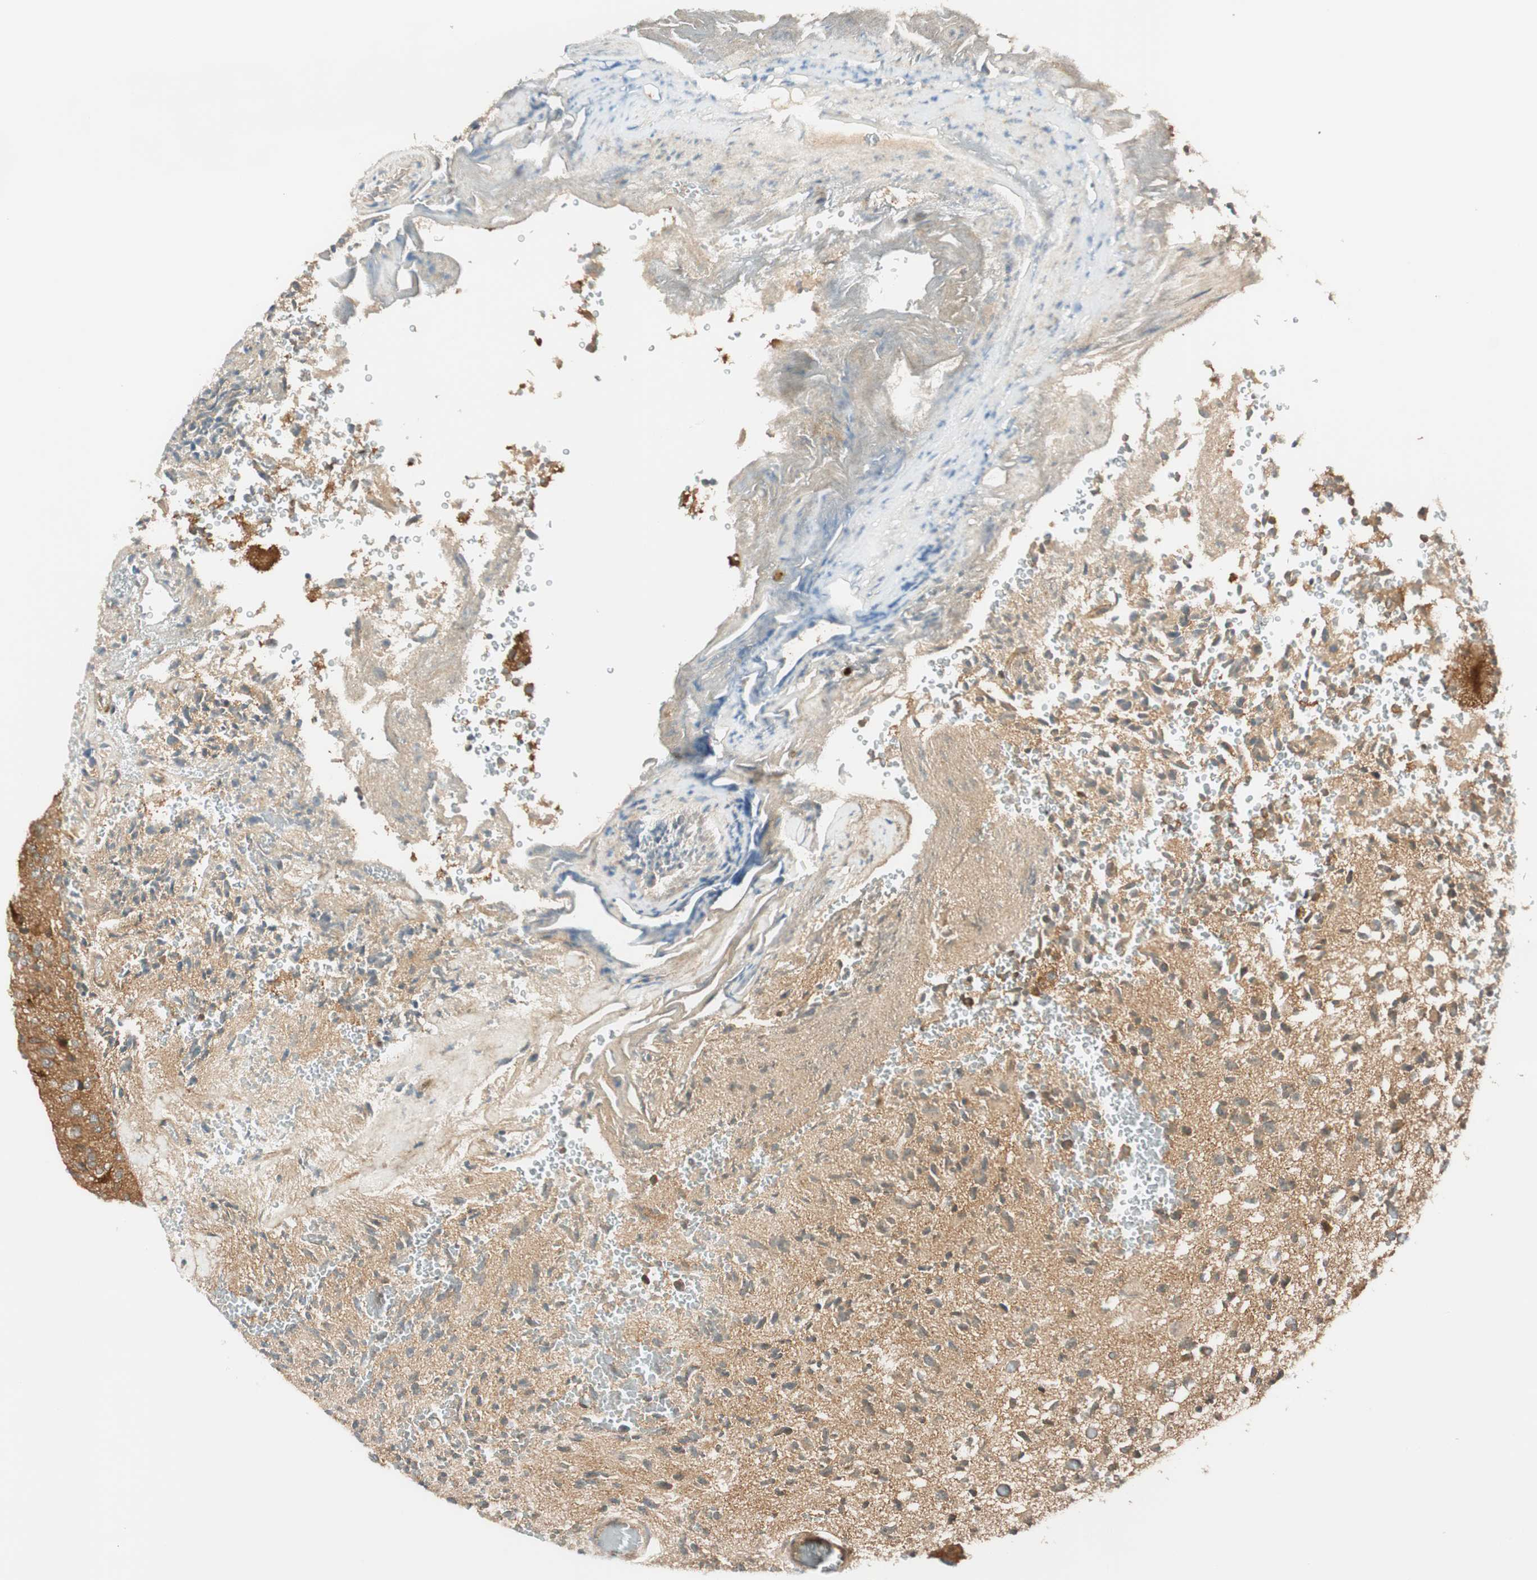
{"staining": {"intensity": "negative", "quantity": "none", "location": "none"}, "tissue": "glioma", "cell_type": "Tumor cells", "image_type": "cancer", "snomed": [{"axis": "morphology", "description": "Glioma, malignant, High grade"}, {"axis": "topography", "description": "pancreas cauda"}], "caption": "Immunohistochemical staining of malignant glioma (high-grade) exhibits no significant positivity in tumor cells.", "gene": "ABI1", "patient": {"sex": "male", "age": 60}}